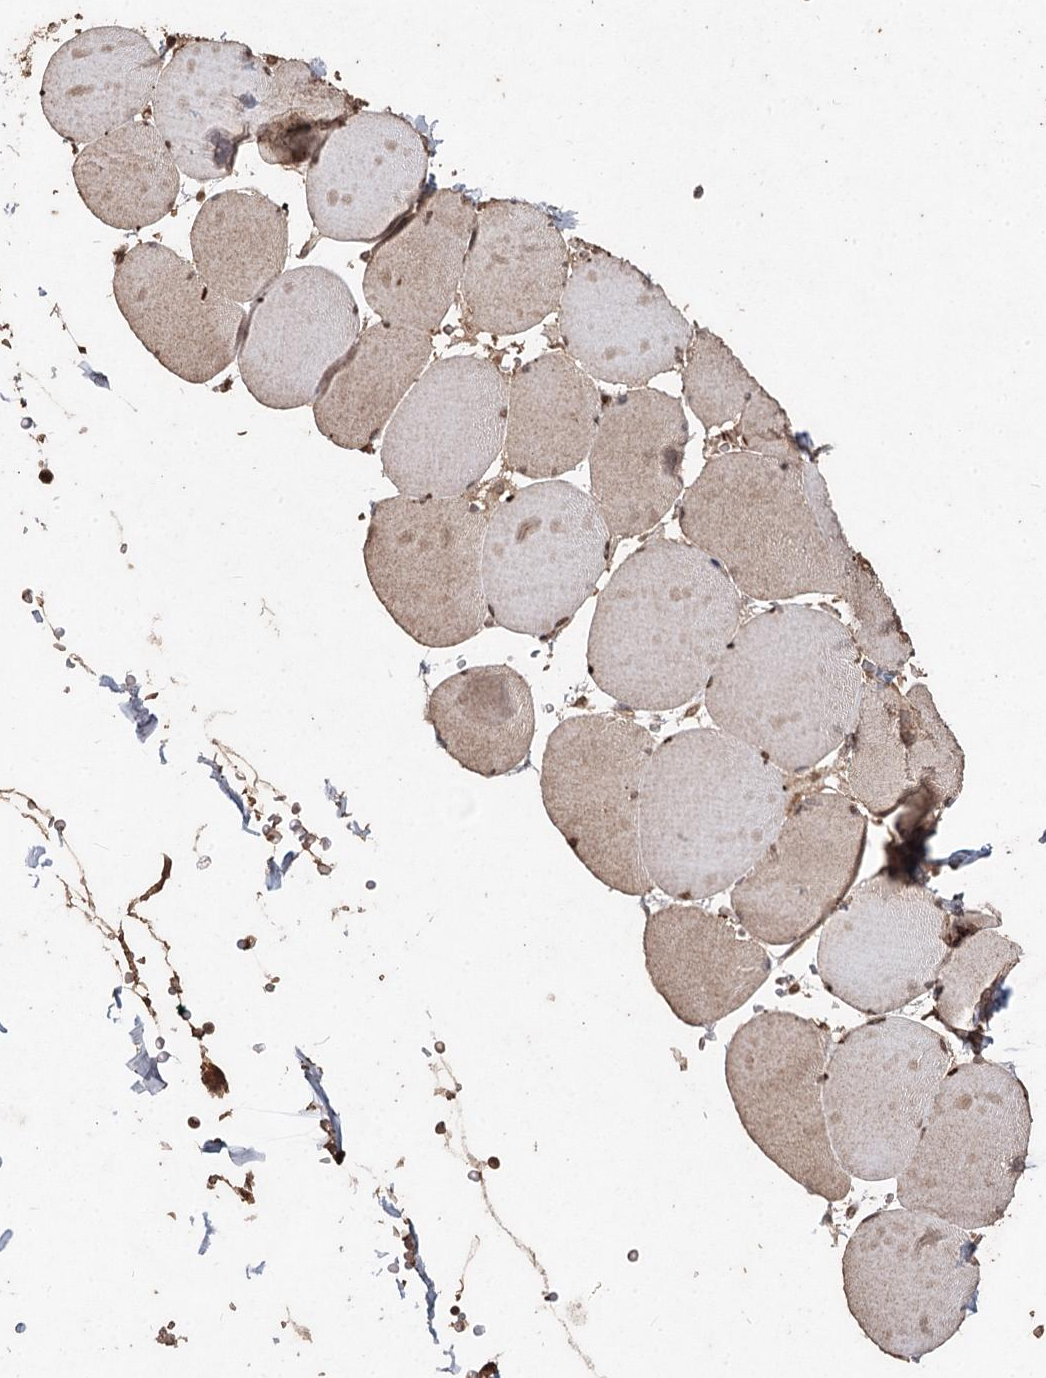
{"staining": {"intensity": "moderate", "quantity": "<25%", "location": "nuclear"}, "tissue": "skeletal muscle", "cell_type": "Myocytes", "image_type": "normal", "snomed": [{"axis": "morphology", "description": "Normal tissue, NOS"}, {"axis": "topography", "description": "Skeletal muscle"}, {"axis": "topography", "description": "Head-Neck"}], "caption": "Immunohistochemical staining of normal skeletal muscle shows <25% levels of moderate nuclear protein staining in approximately <25% of myocytes. (DAB = brown stain, brightfield microscopy at high magnification).", "gene": "FBXO7", "patient": {"sex": "male", "age": 66}}